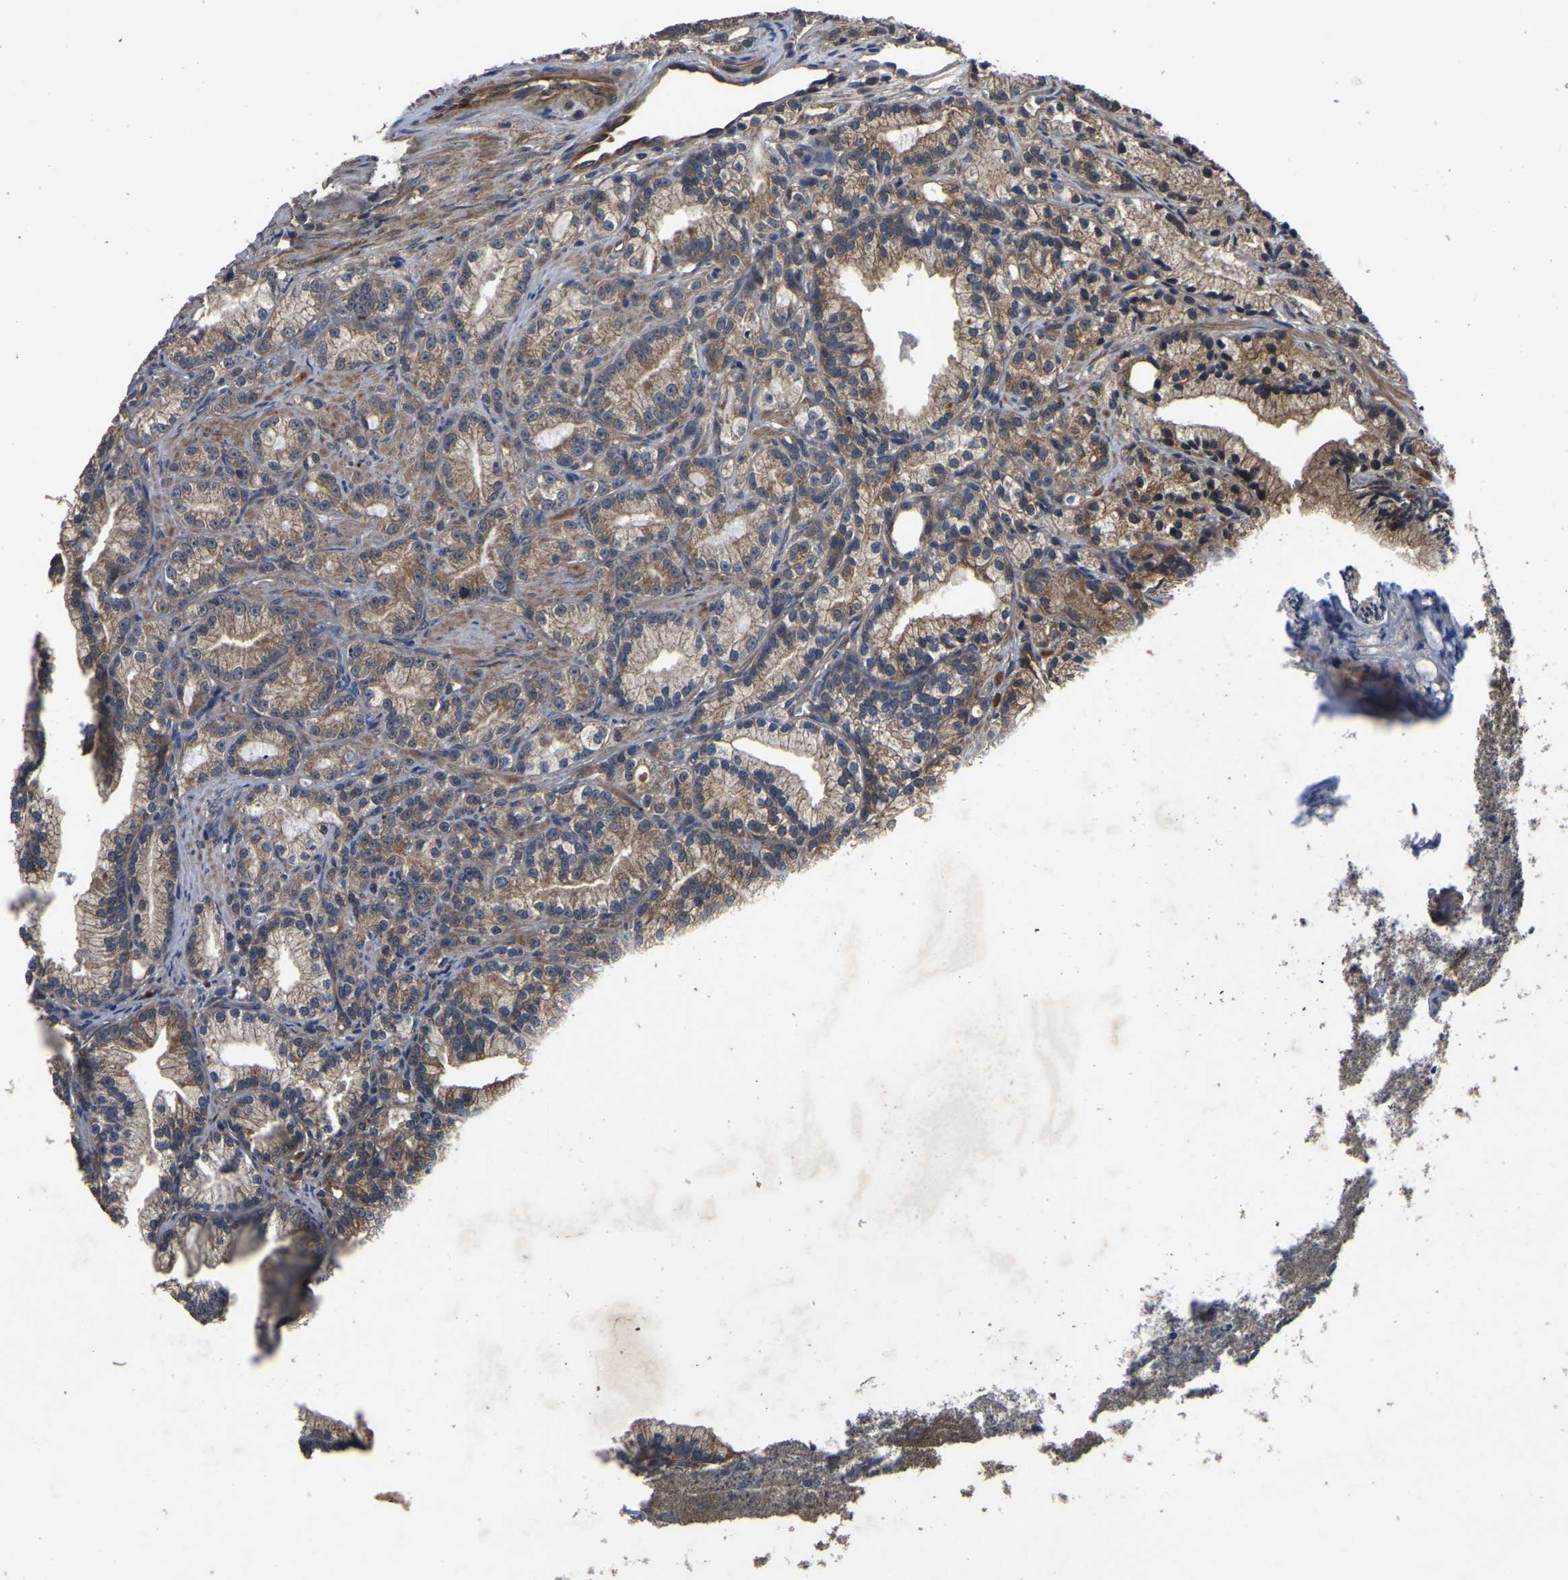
{"staining": {"intensity": "moderate", "quantity": ">75%", "location": "cytoplasmic/membranous"}, "tissue": "prostate cancer", "cell_type": "Tumor cells", "image_type": "cancer", "snomed": [{"axis": "morphology", "description": "Adenocarcinoma, Low grade"}, {"axis": "topography", "description": "Prostate"}], "caption": "Prostate cancer (low-grade adenocarcinoma) stained with a protein marker demonstrates moderate staining in tumor cells.", "gene": "CRYZL1", "patient": {"sex": "male", "age": 89}}